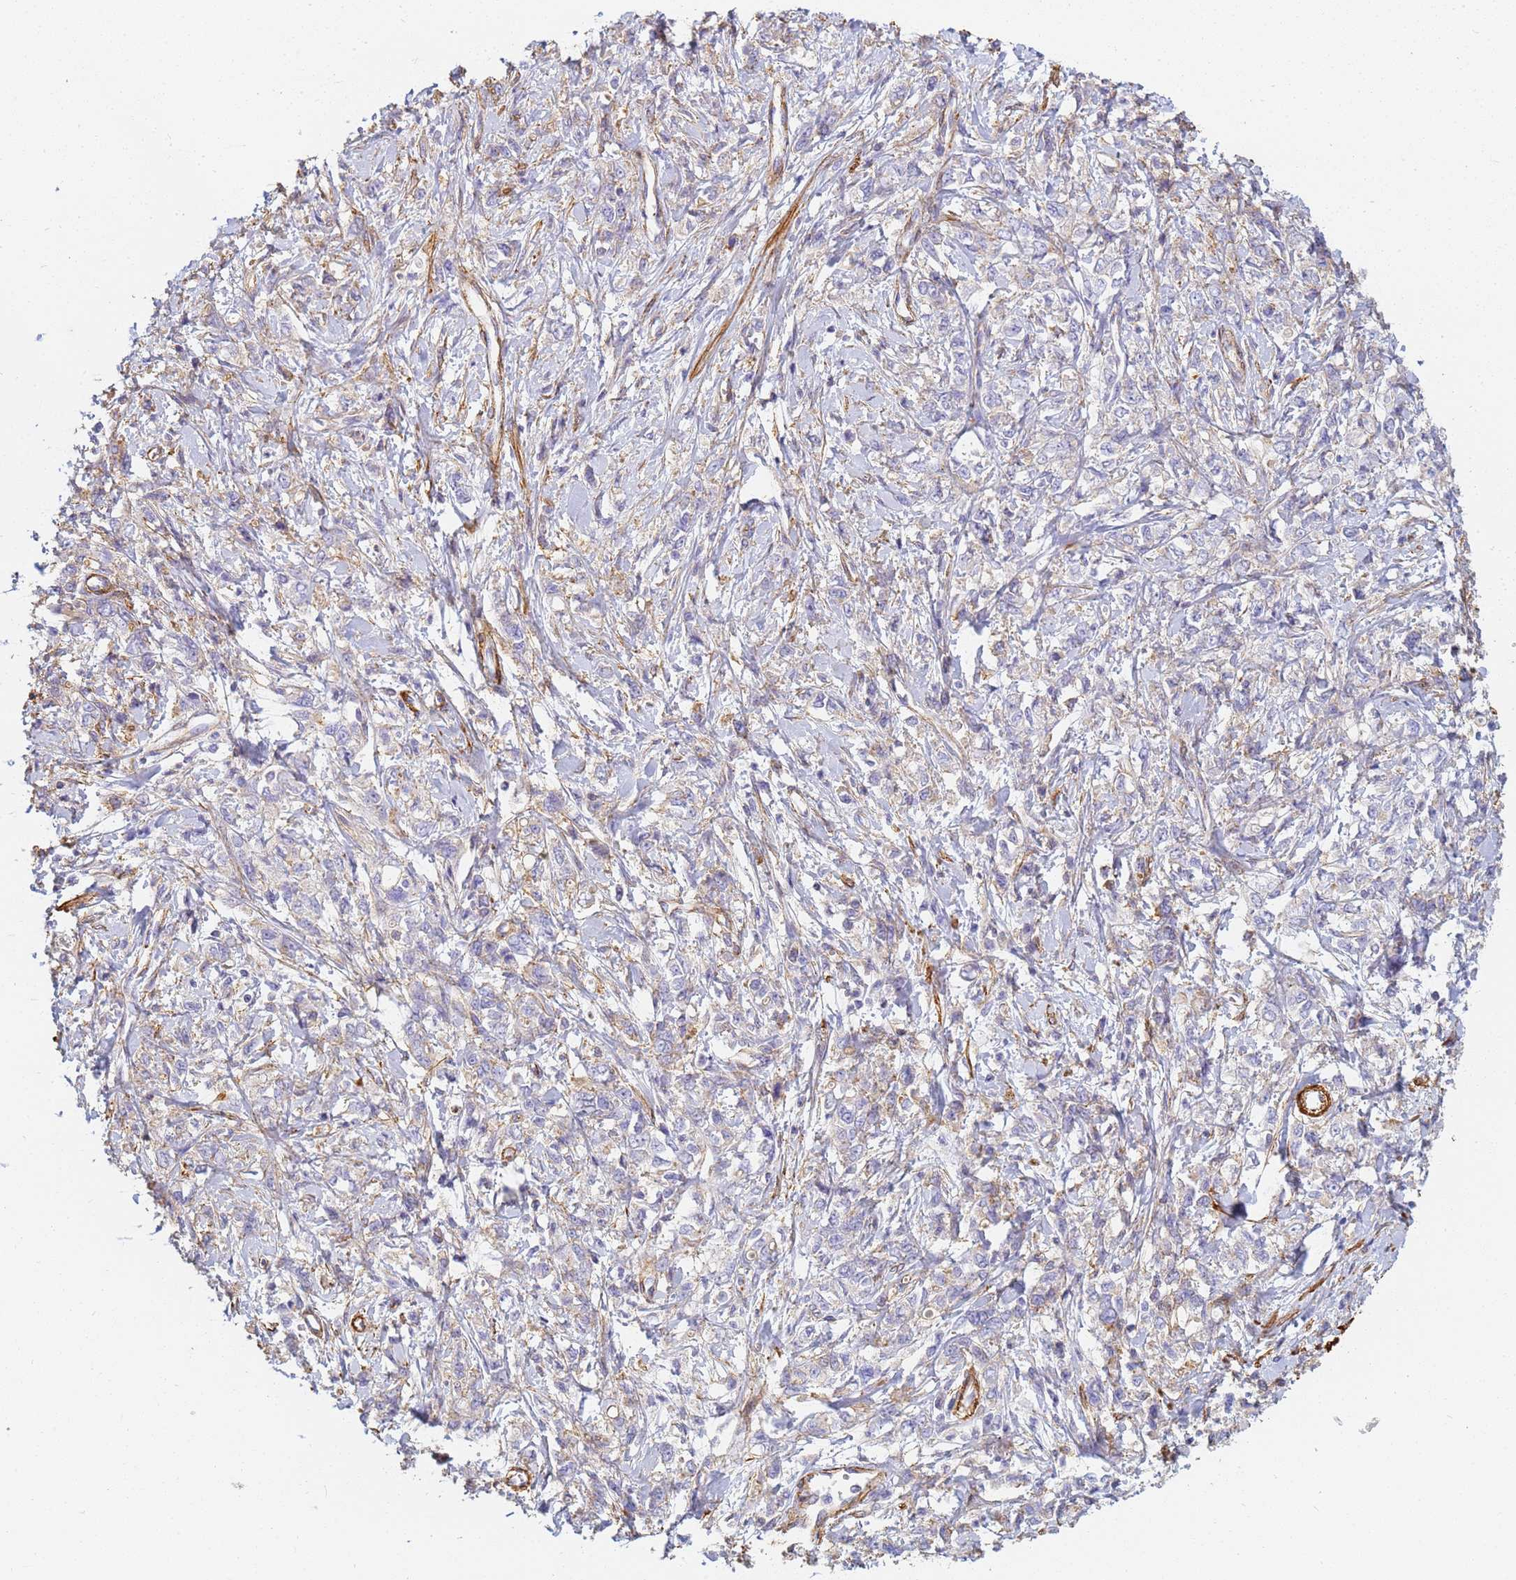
{"staining": {"intensity": "weak", "quantity": "25%-75%", "location": "cytoplasmic/membranous"}, "tissue": "stomach cancer", "cell_type": "Tumor cells", "image_type": "cancer", "snomed": [{"axis": "morphology", "description": "Adenocarcinoma, NOS"}, {"axis": "topography", "description": "Stomach"}], "caption": "Adenocarcinoma (stomach) tissue demonstrates weak cytoplasmic/membranous expression in approximately 25%-75% of tumor cells", "gene": "TPM1", "patient": {"sex": "female", "age": 76}}